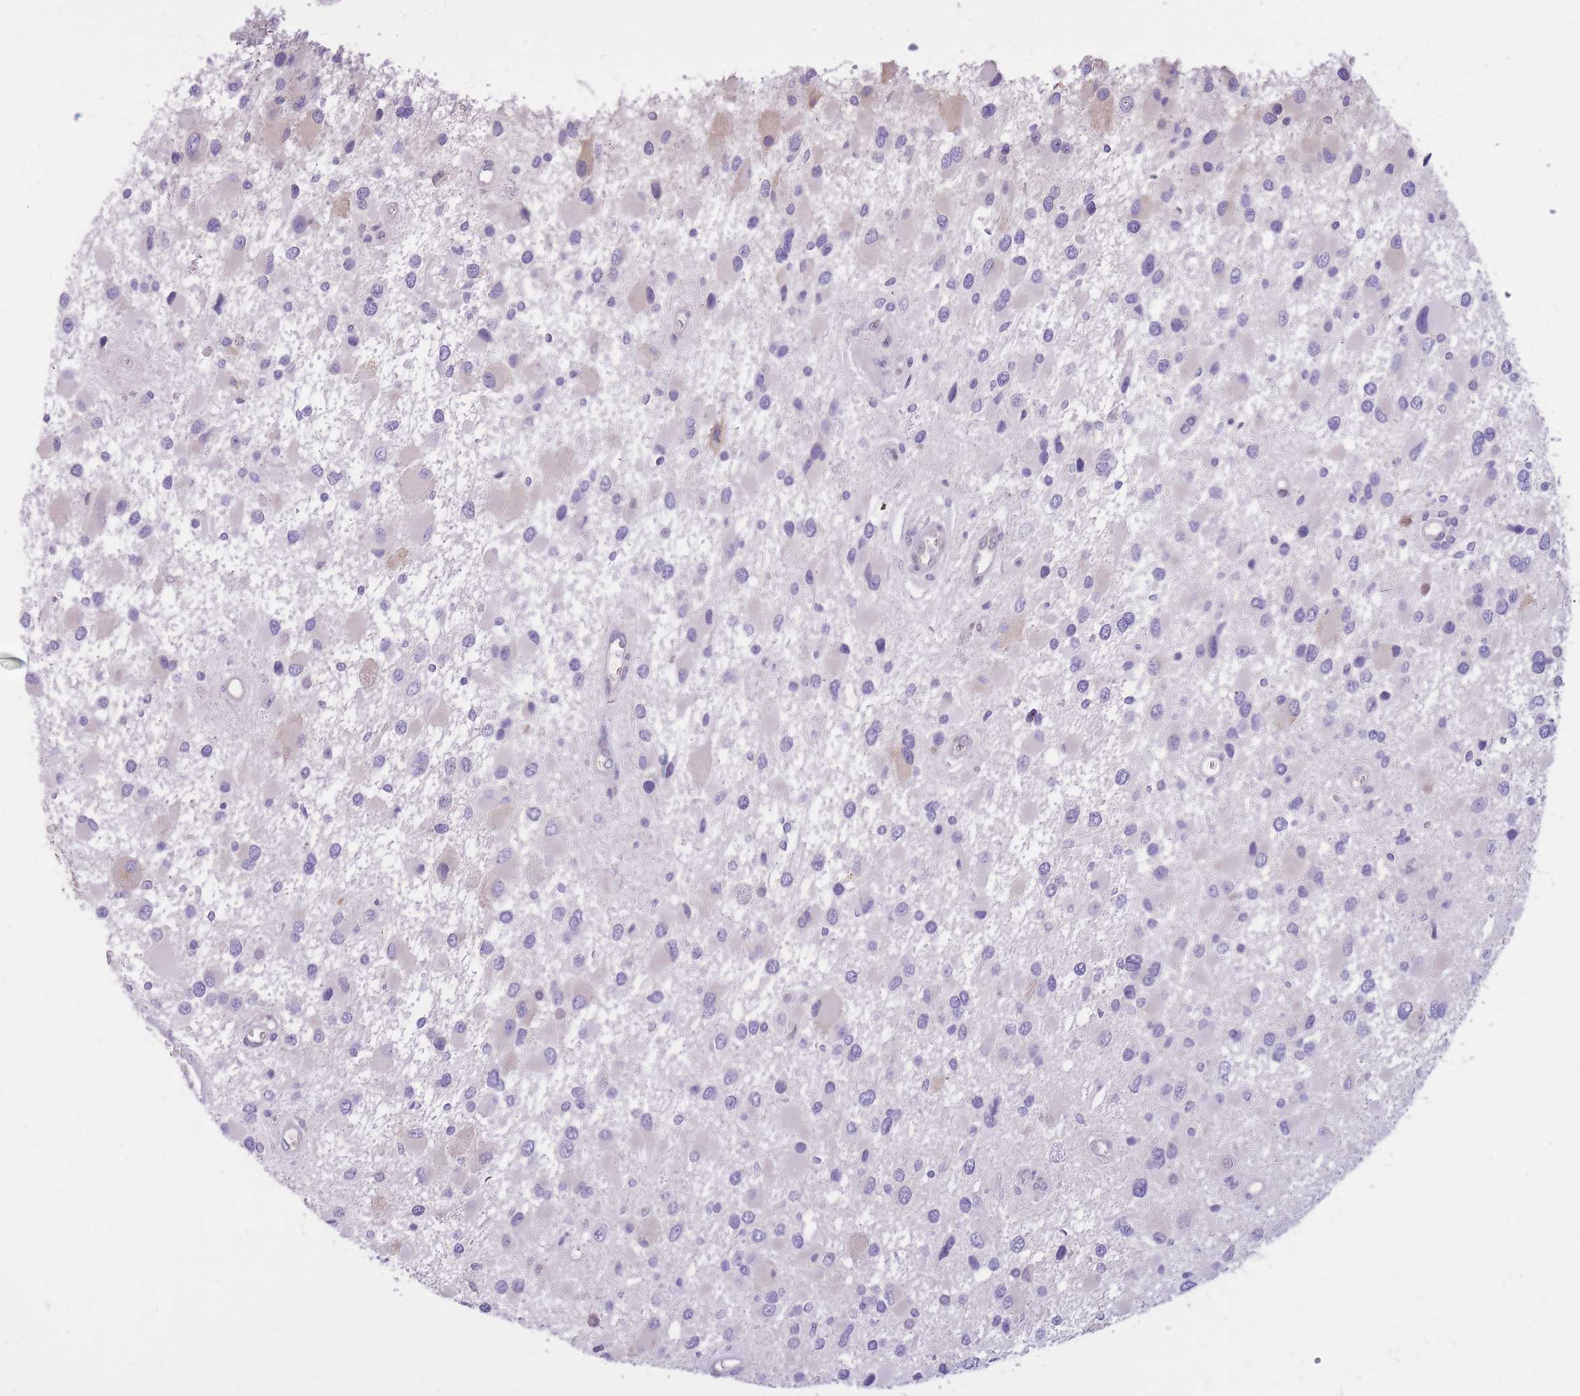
{"staining": {"intensity": "negative", "quantity": "none", "location": "none"}, "tissue": "glioma", "cell_type": "Tumor cells", "image_type": "cancer", "snomed": [{"axis": "morphology", "description": "Glioma, malignant, High grade"}, {"axis": "topography", "description": "Brain"}], "caption": "Histopathology image shows no protein staining in tumor cells of glioma tissue.", "gene": "HOOK2", "patient": {"sex": "male", "age": 53}}